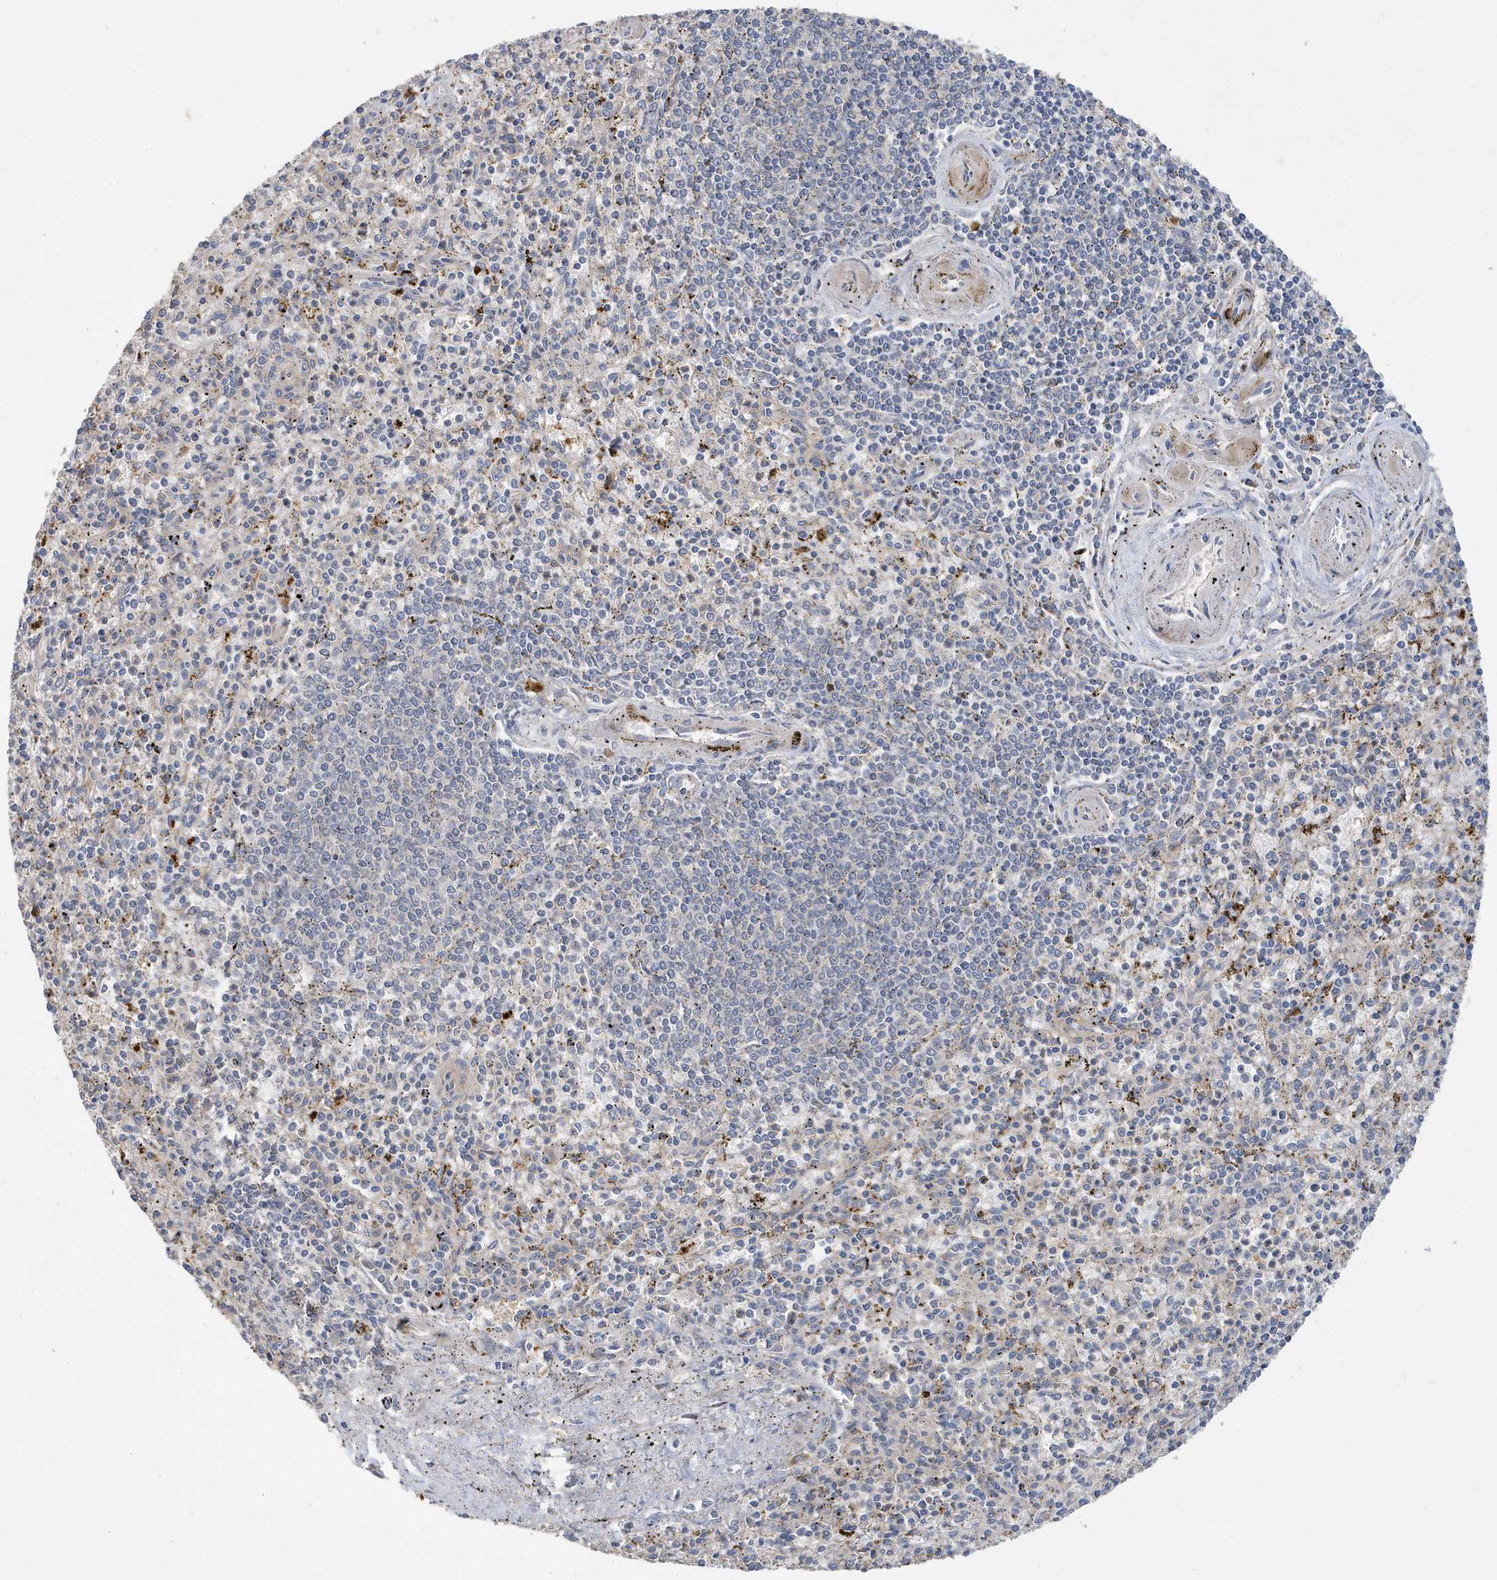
{"staining": {"intensity": "negative", "quantity": "none", "location": "none"}, "tissue": "spleen", "cell_type": "Cells in red pulp", "image_type": "normal", "snomed": [{"axis": "morphology", "description": "Normal tissue, NOS"}, {"axis": "topography", "description": "Spleen"}], "caption": "This is an immunohistochemistry micrograph of benign spleen. There is no expression in cells in red pulp.", "gene": "LAPTM4A", "patient": {"sex": "male", "age": 72}}